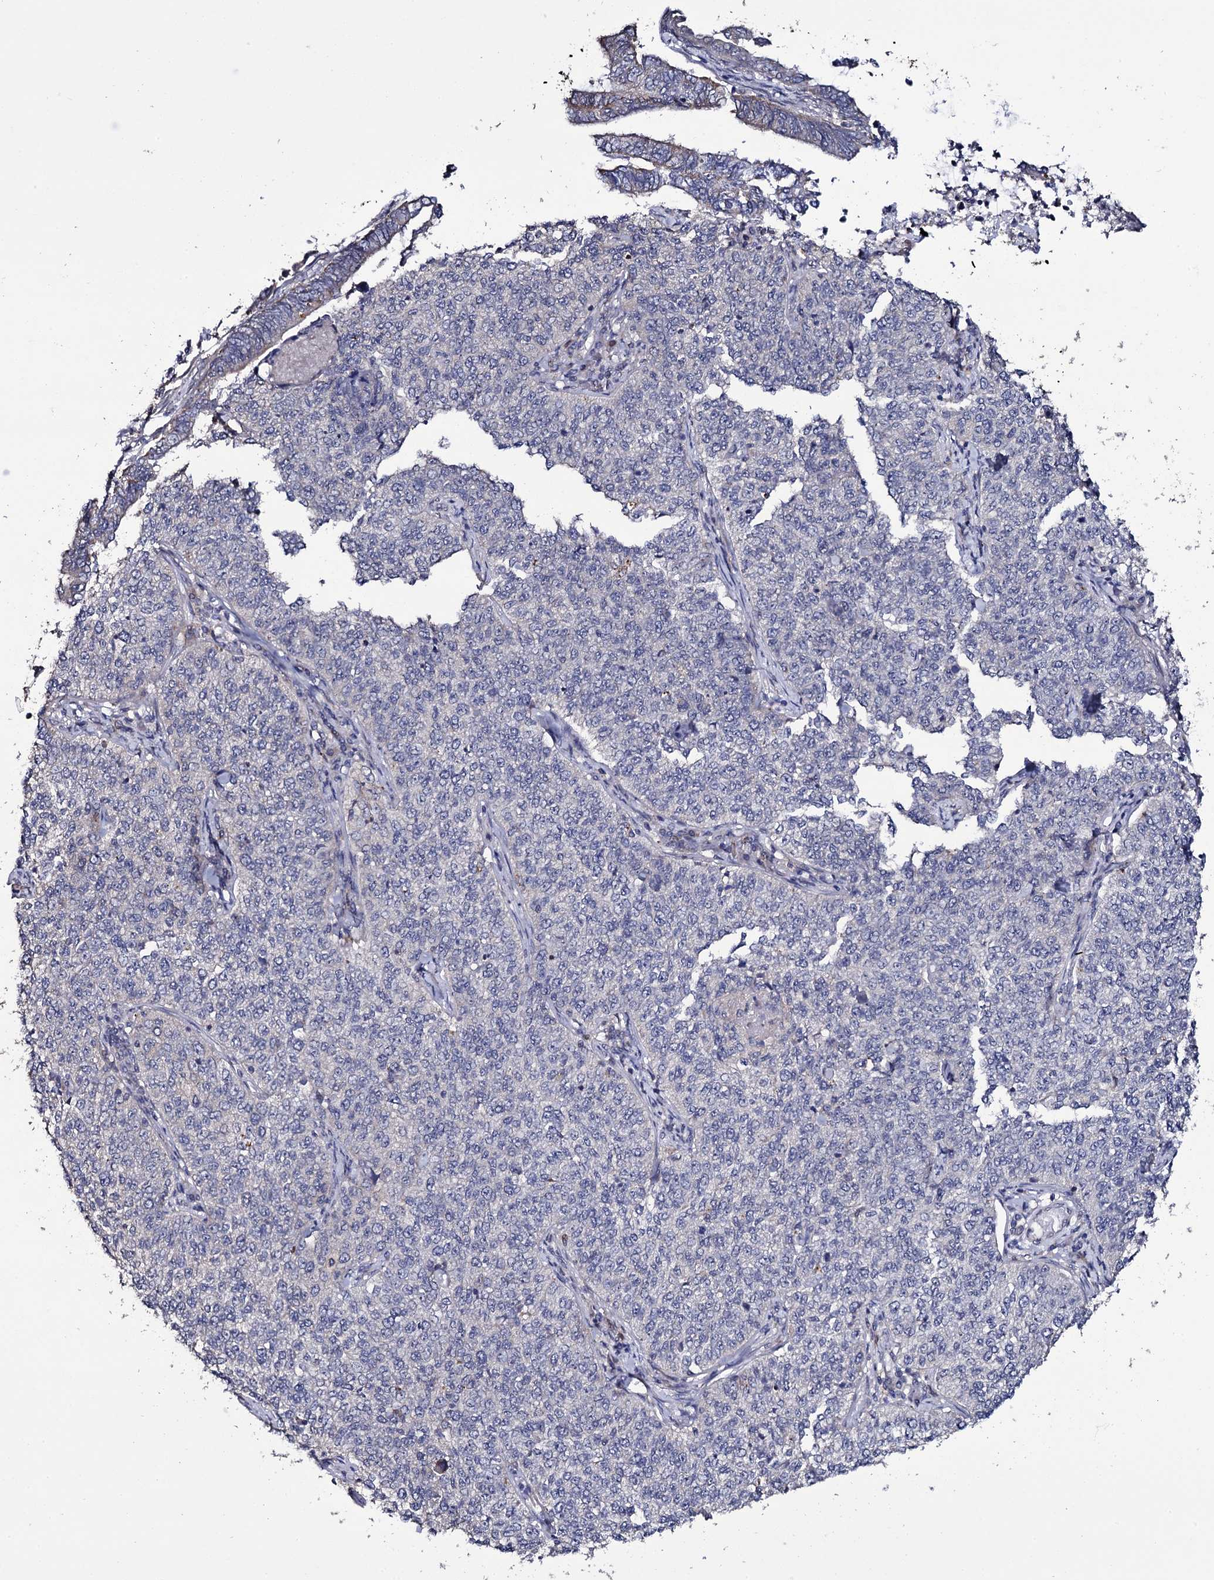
{"staining": {"intensity": "negative", "quantity": "none", "location": "none"}, "tissue": "cervical cancer", "cell_type": "Tumor cells", "image_type": "cancer", "snomed": [{"axis": "morphology", "description": "Squamous cell carcinoma, NOS"}, {"axis": "topography", "description": "Cervix"}], "caption": "Immunohistochemistry histopathology image of human cervical cancer (squamous cell carcinoma) stained for a protein (brown), which shows no staining in tumor cells.", "gene": "CRYL1", "patient": {"sex": "female", "age": 35}}